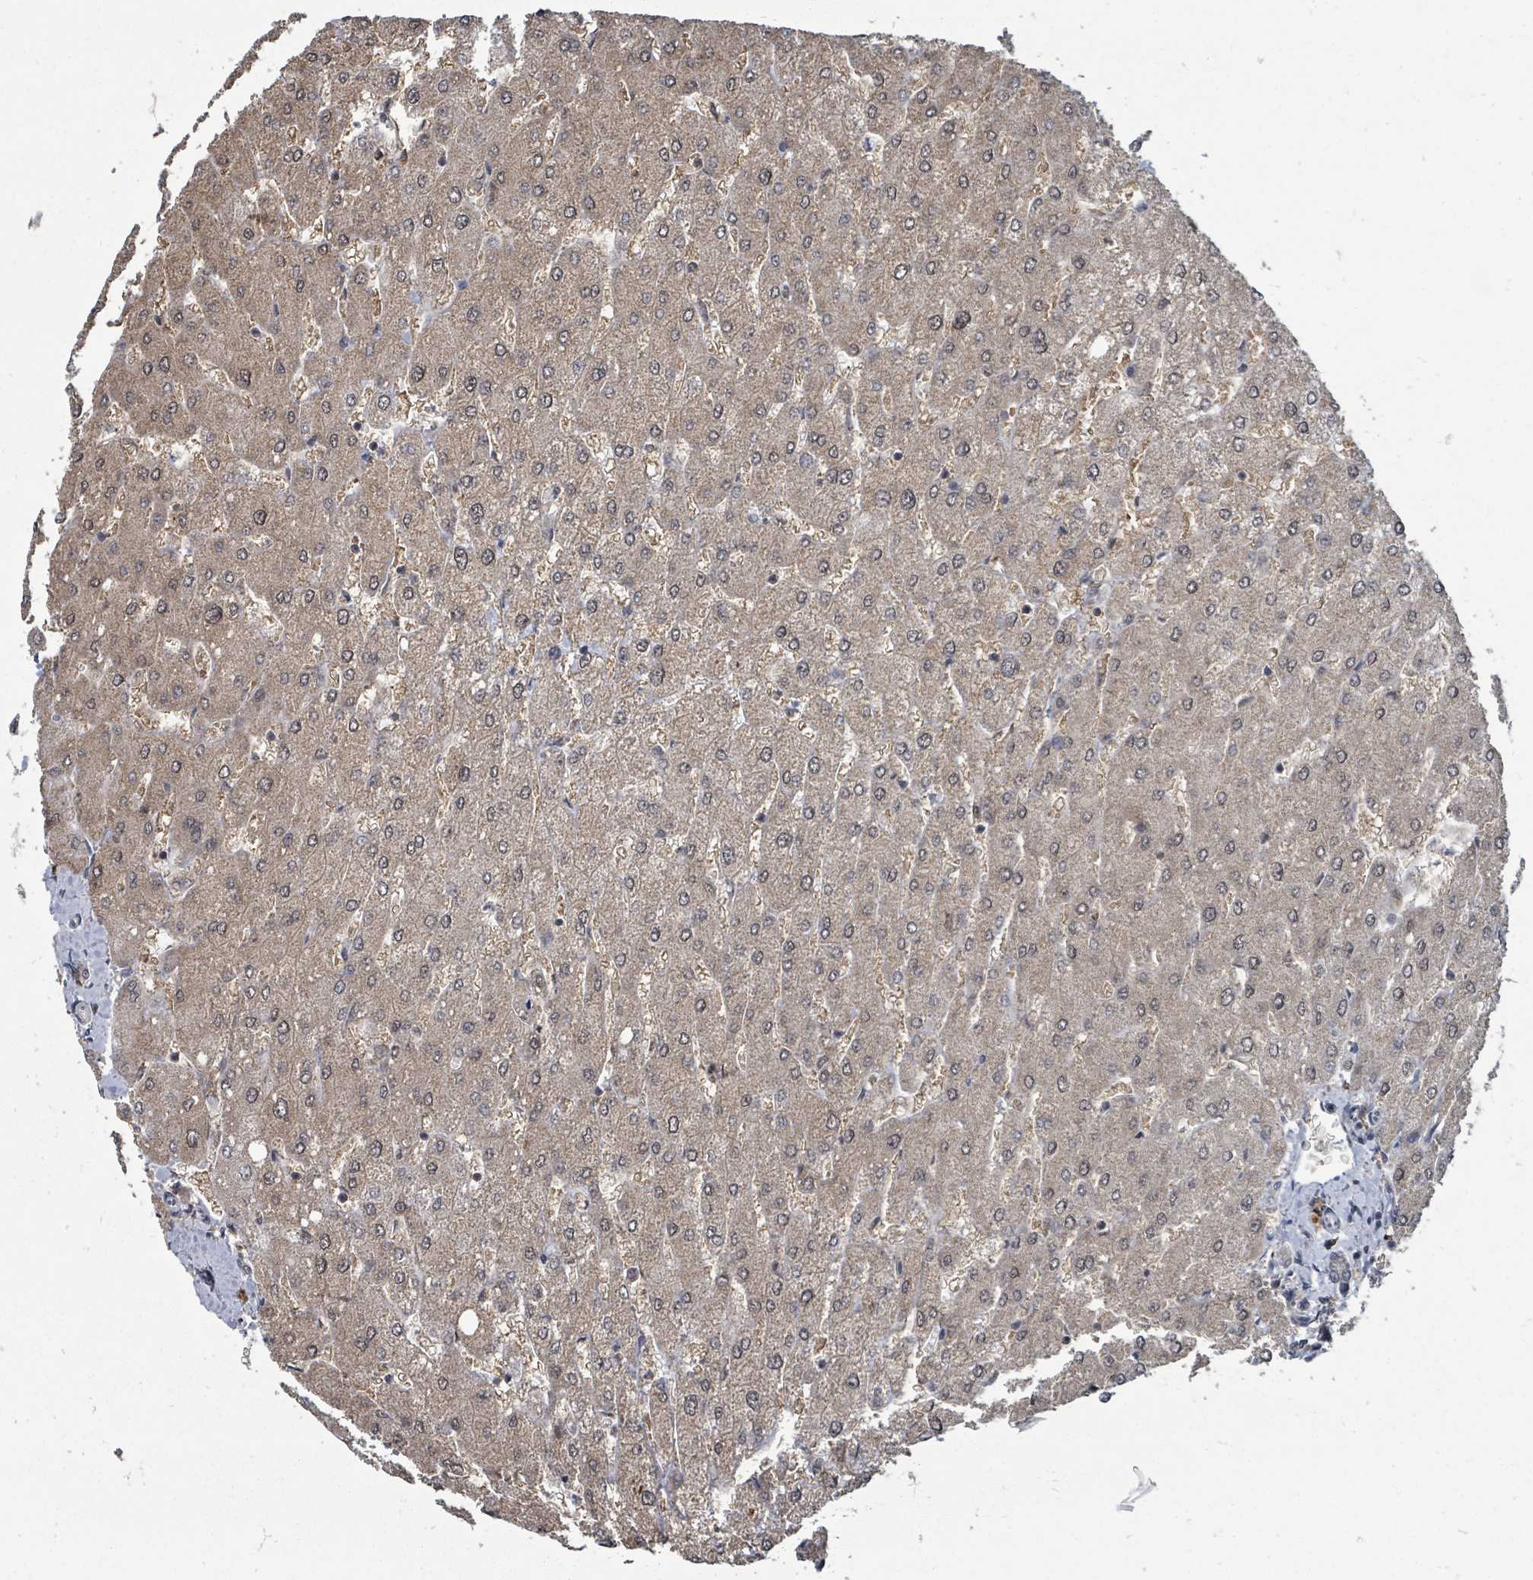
{"staining": {"intensity": "negative", "quantity": "none", "location": "none"}, "tissue": "liver", "cell_type": "Cholangiocytes", "image_type": "normal", "snomed": [{"axis": "morphology", "description": "Normal tissue, NOS"}, {"axis": "topography", "description": "Liver"}], "caption": "High magnification brightfield microscopy of benign liver stained with DAB (3,3'-diaminobenzidine) (brown) and counterstained with hematoxylin (blue): cholangiocytes show no significant expression.", "gene": "MAGOHB", "patient": {"sex": "male", "age": 55}}